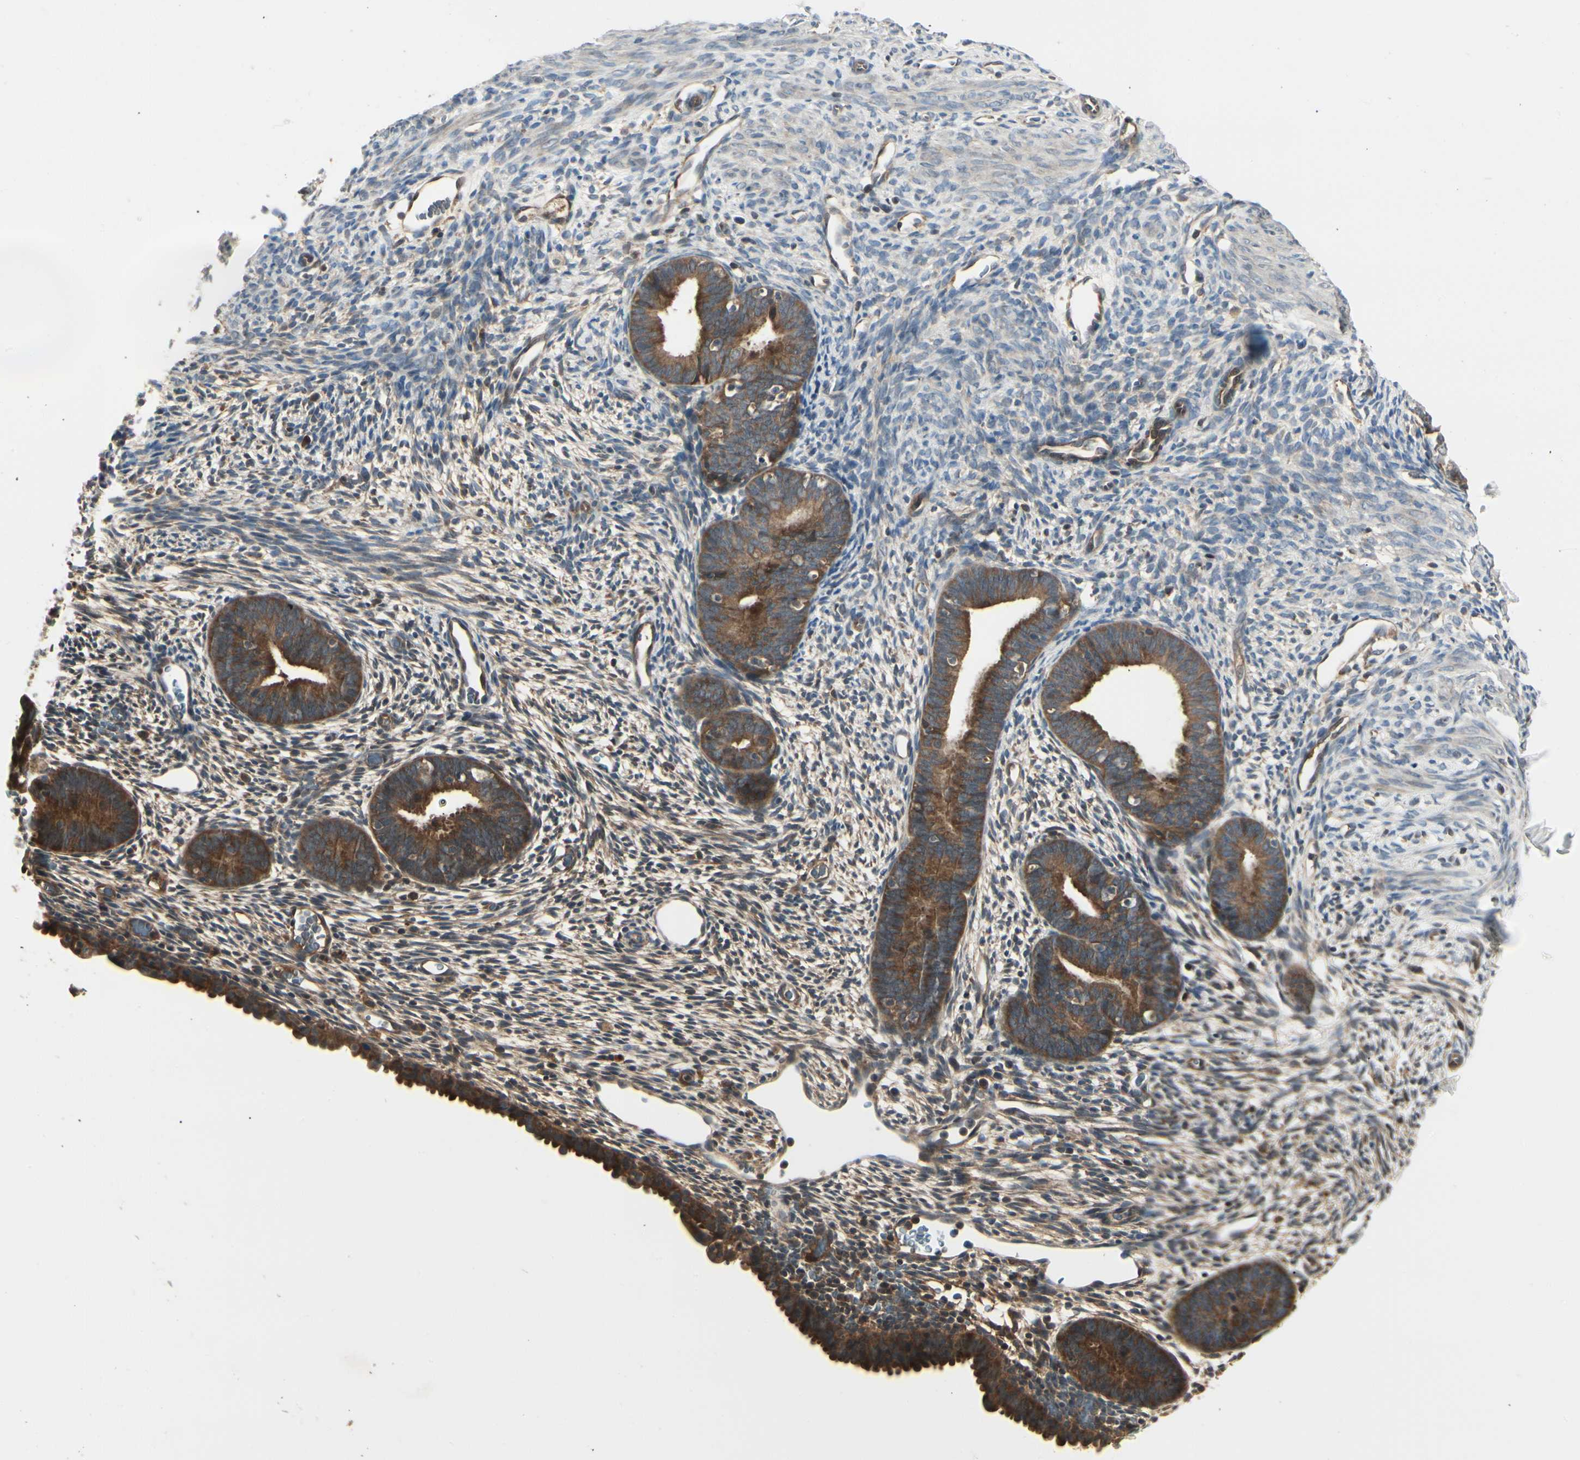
{"staining": {"intensity": "moderate", "quantity": "25%-75%", "location": "cytoplasmic/membranous"}, "tissue": "endometrium", "cell_type": "Cells in endometrial stroma", "image_type": "normal", "snomed": [{"axis": "morphology", "description": "Normal tissue, NOS"}, {"axis": "morphology", "description": "Atrophy, NOS"}, {"axis": "topography", "description": "Uterus"}, {"axis": "topography", "description": "Endometrium"}], "caption": "The image demonstrates immunohistochemical staining of normal endometrium. There is moderate cytoplasmic/membranous positivity is present in approximately 25%-75% of cells in endometrial stroma.", "gene": "RNF14", "patient": {"sex": "female", "age": 68}}